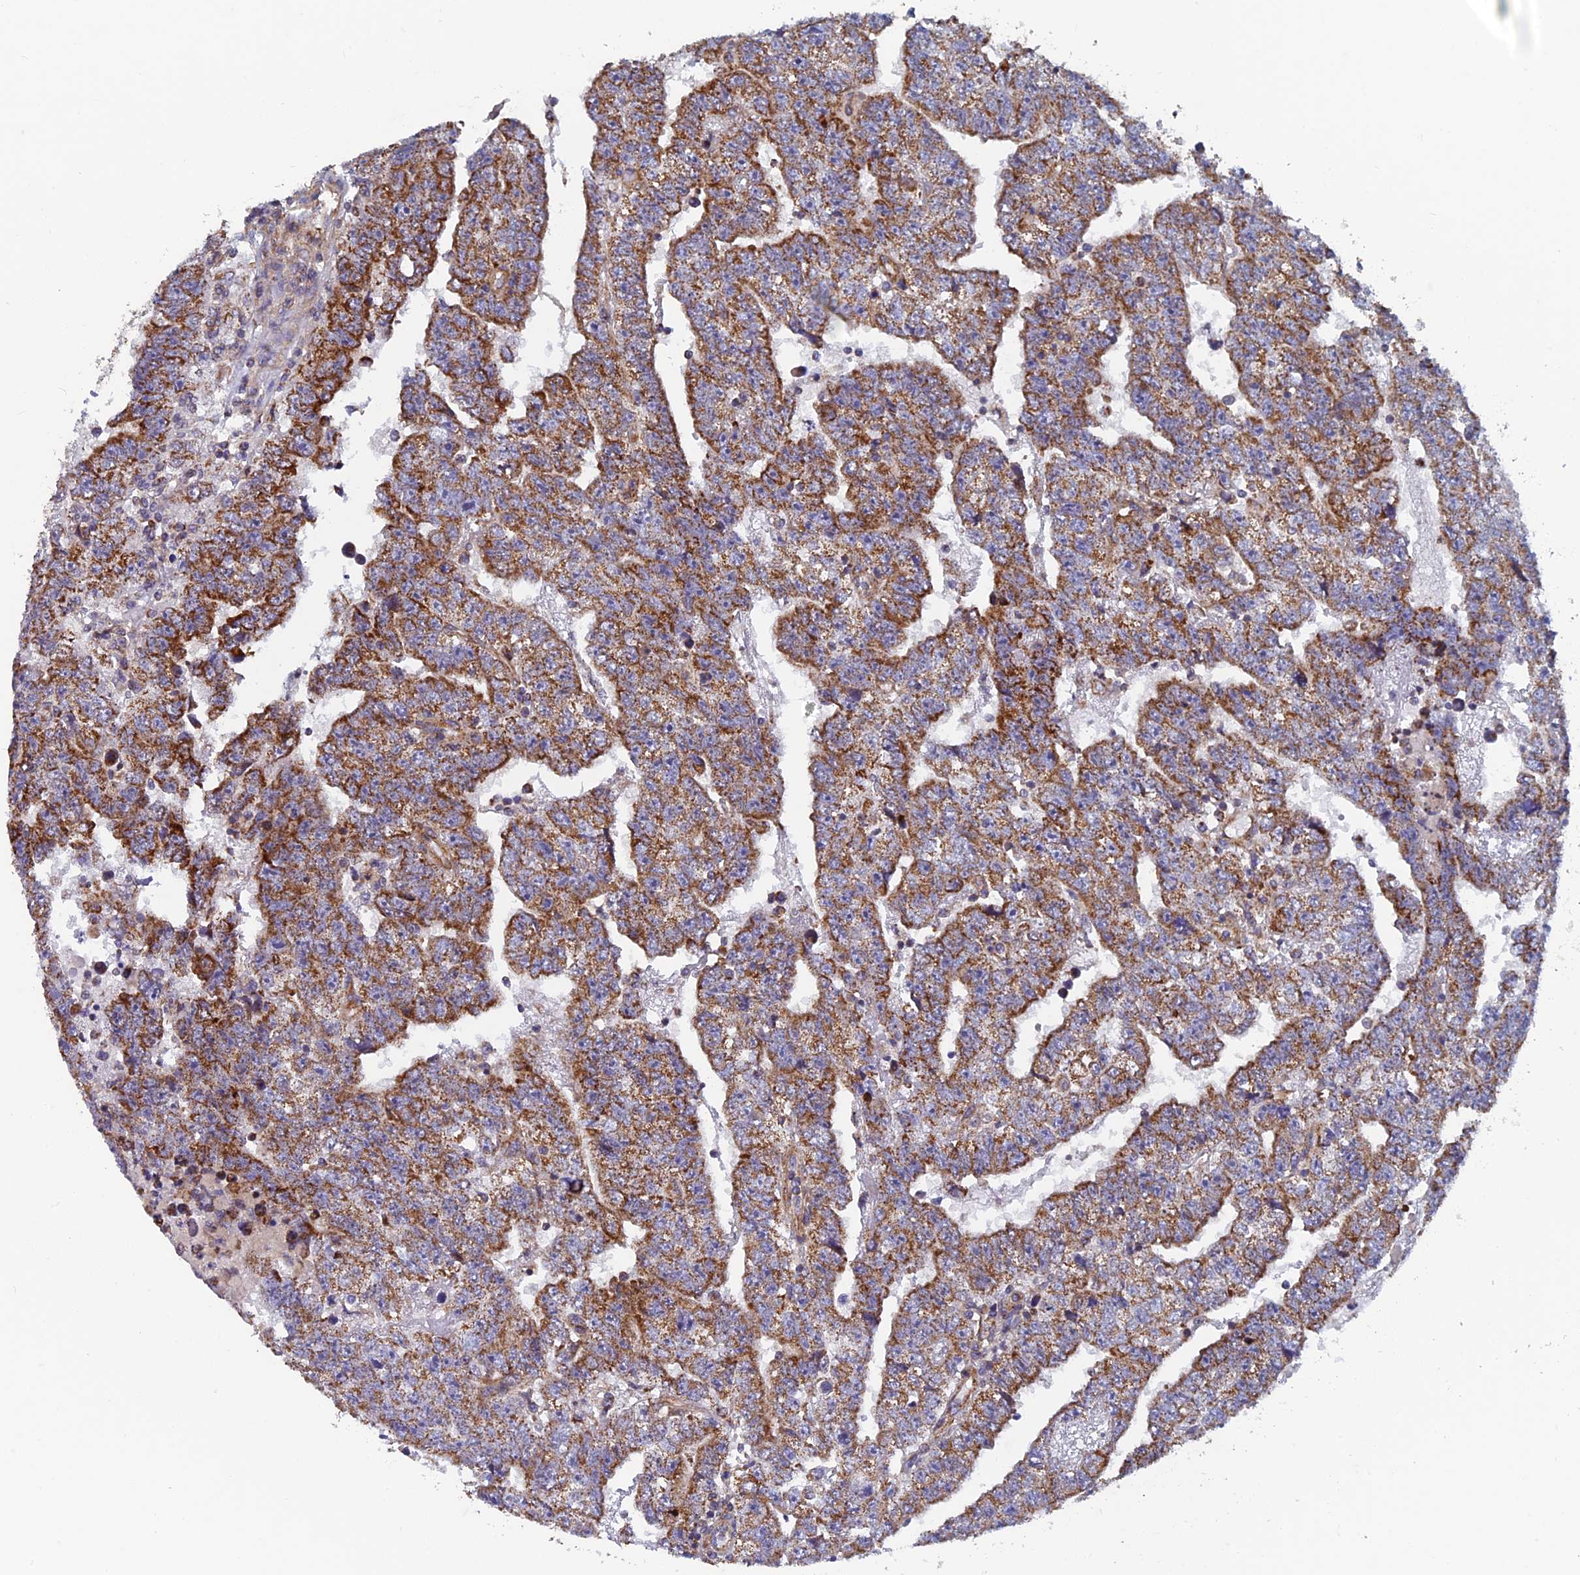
{"staining": {"intensity": "moderate", "quantity": ">75%", "location": "cytoplasmic/membranous"}, "tissue": "testis cancer", "cell_type": "Tumor cells", "image_type": "cancer", "snomed": [{"axis": "morphology", "description": "Carcinoma, Embryonal, NOS"}, {"axis": "topography", "description": "Testis"}], "caption": "Immunohistochemical staining of testis cancer exhibits moderate cytoplasmic/membranous protein expression in about >75% of tumor cells.", "gene": "MRPS9", "patient": {"sex": "male", "age": 25}}